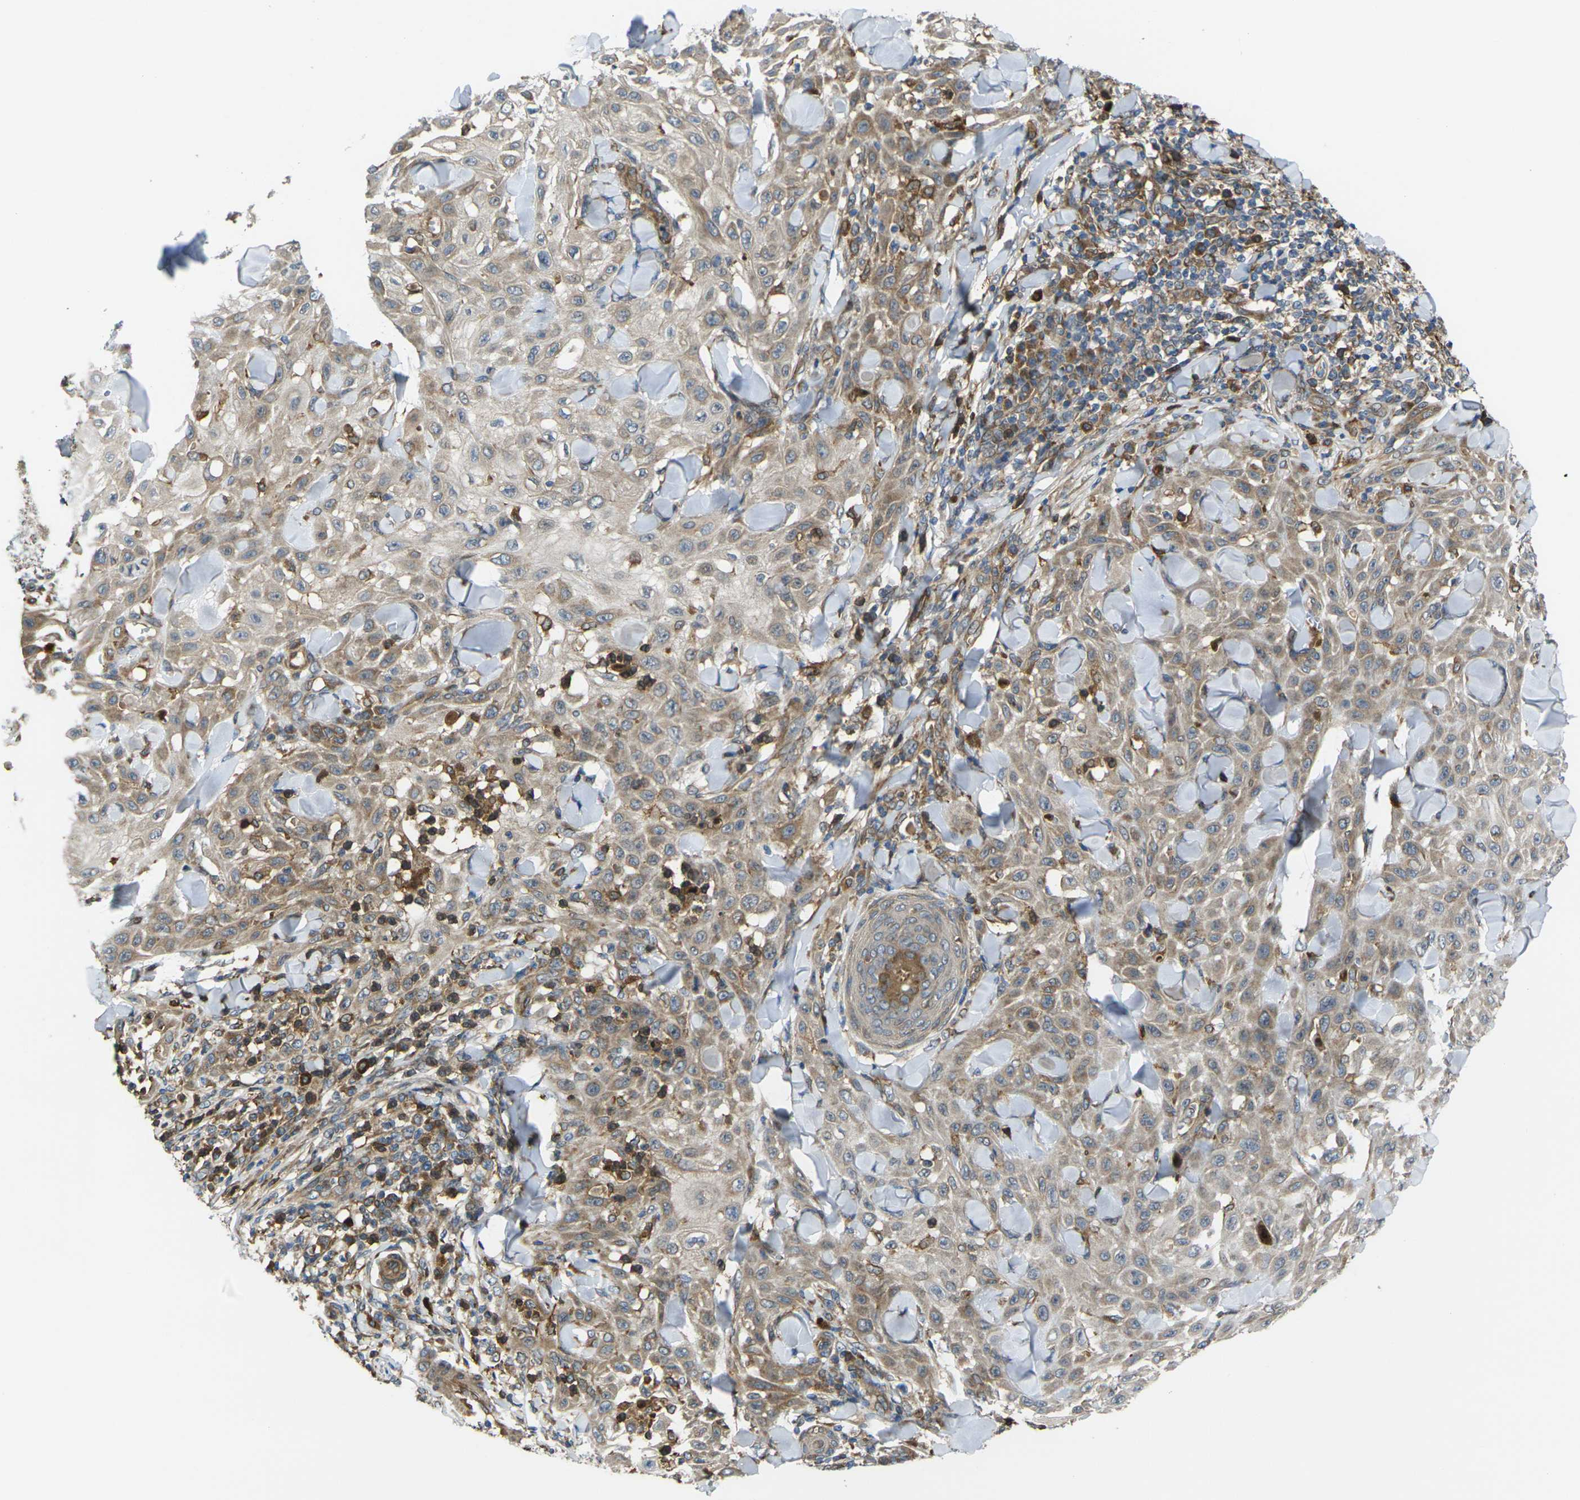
{"staining": {"intensity": "moderate", "quantity": ">75%", "location": "cytoplasmic/membranous"}, "tissue": "skin cancer", "cell_type": "Tumor cells", "image_type": "cancer", "snomed": [{"axis": "morphology", "description": "Squamous cell carcinoma, NOS"}, {"axis": "topography", "description": "Skin"}], "caption": "Immunohistochemistry of squamous cell carcinoma (skin) reveals medium levels of moderate cytoplasmic/membranous staining in about >75% of tumor cells. The staining was performed using DAB, with brown indicating positive protein expression. Nuclei are stained blue with hematoxylin.", "gene": "FZD1", "patient": {"sex": "male", "age": 24}}